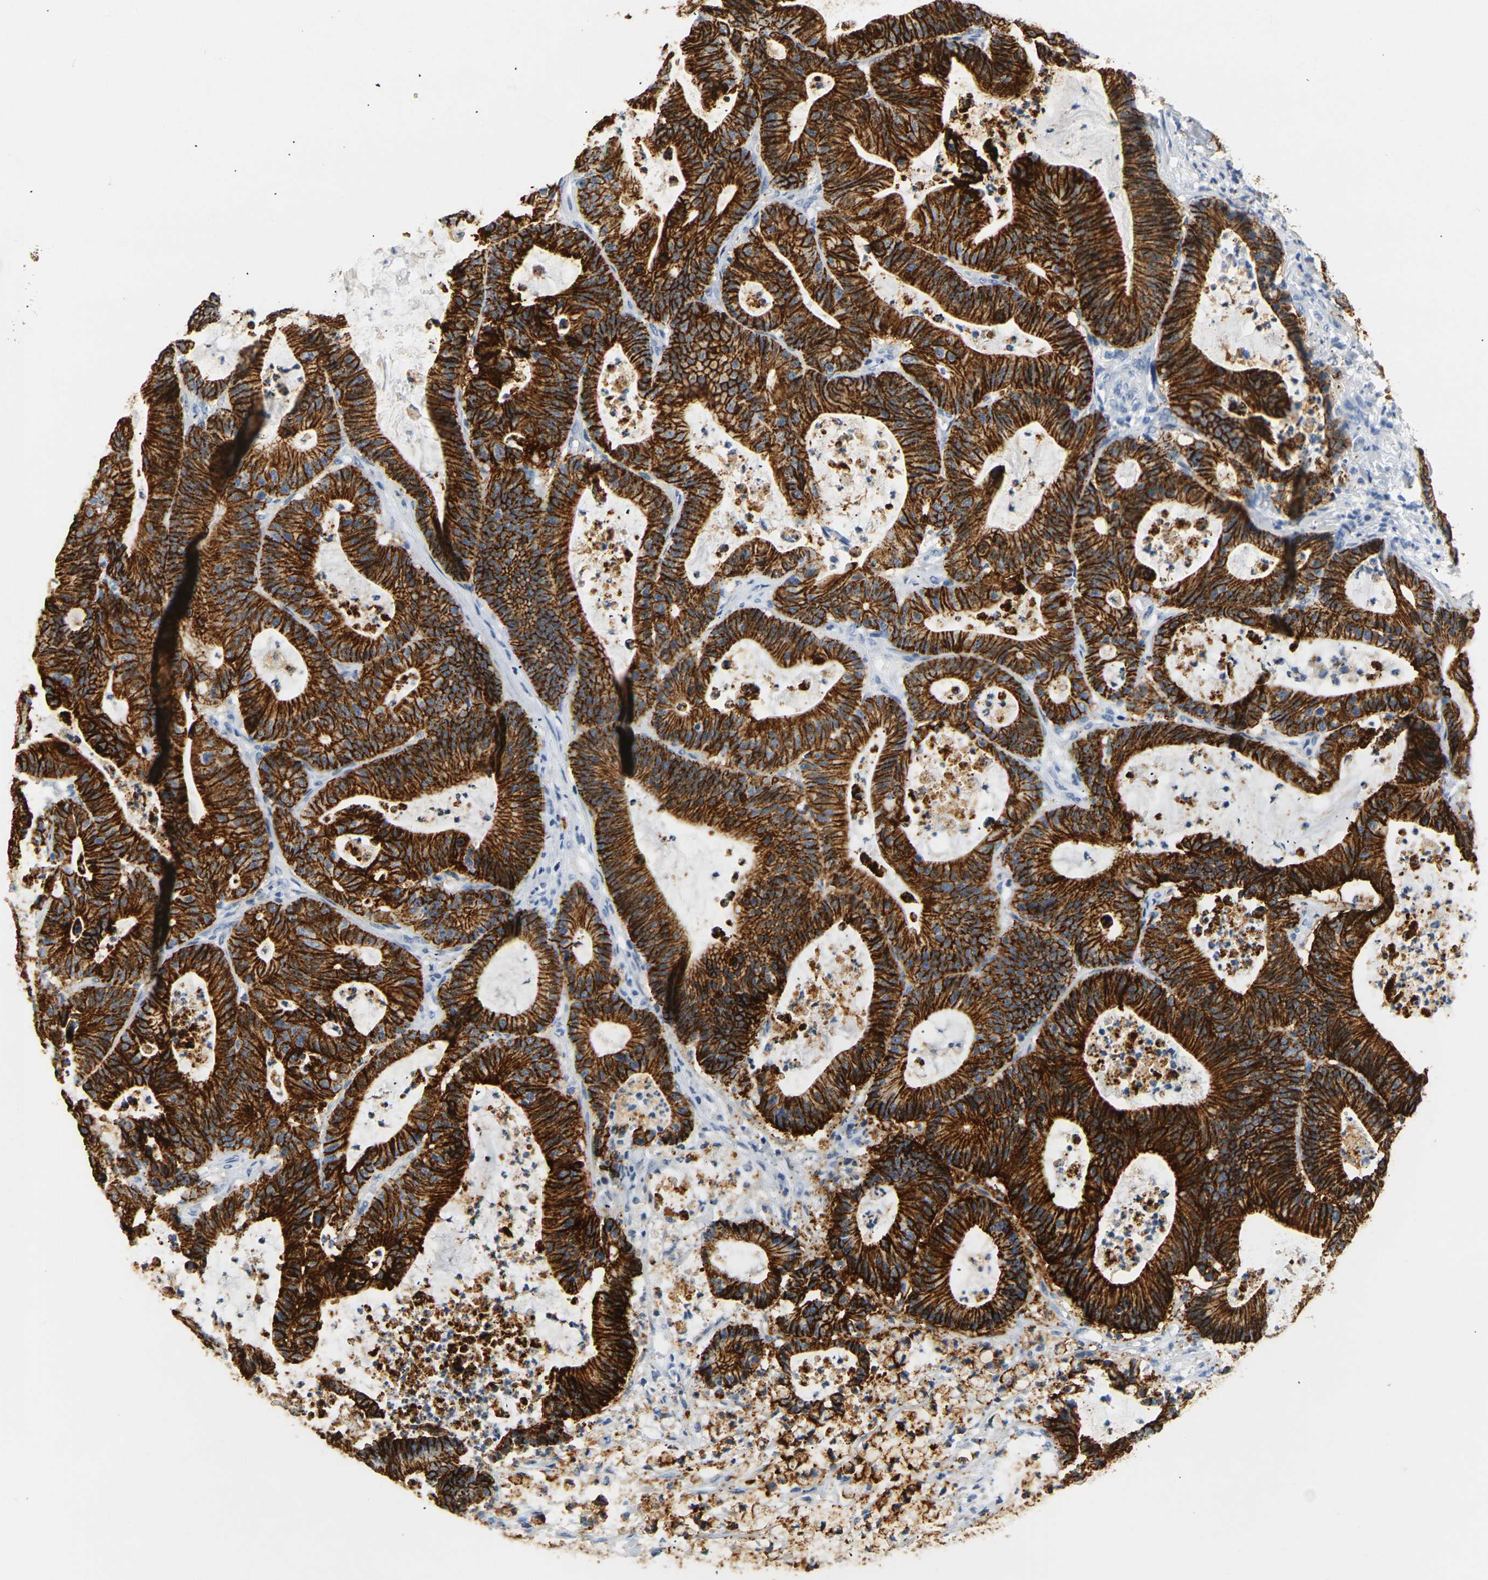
{"staining": {"intensity": "strong", "quantity": ">75%", "location": "cytoplasmic/membranous"}, "tissue": "colorectal cancer", "cell_type": "Tumor cells", "image_type": "cancer", "snomed": [{"axis": "morphology", "description": "Adenocarcinoma, NOS"}, {"axis": "topography", "description": "Colon"}], "caption": "Immunohistochemistry photomicrograph of adenocarcinoma (colorectal) stained for a protein (brown), which exhibits high levels of strong cytoplasmic/membranous staining in approximately >75% of tumor cells.", "gene": "CLDN7", "patient": {"sex": "female", "age": 84}}